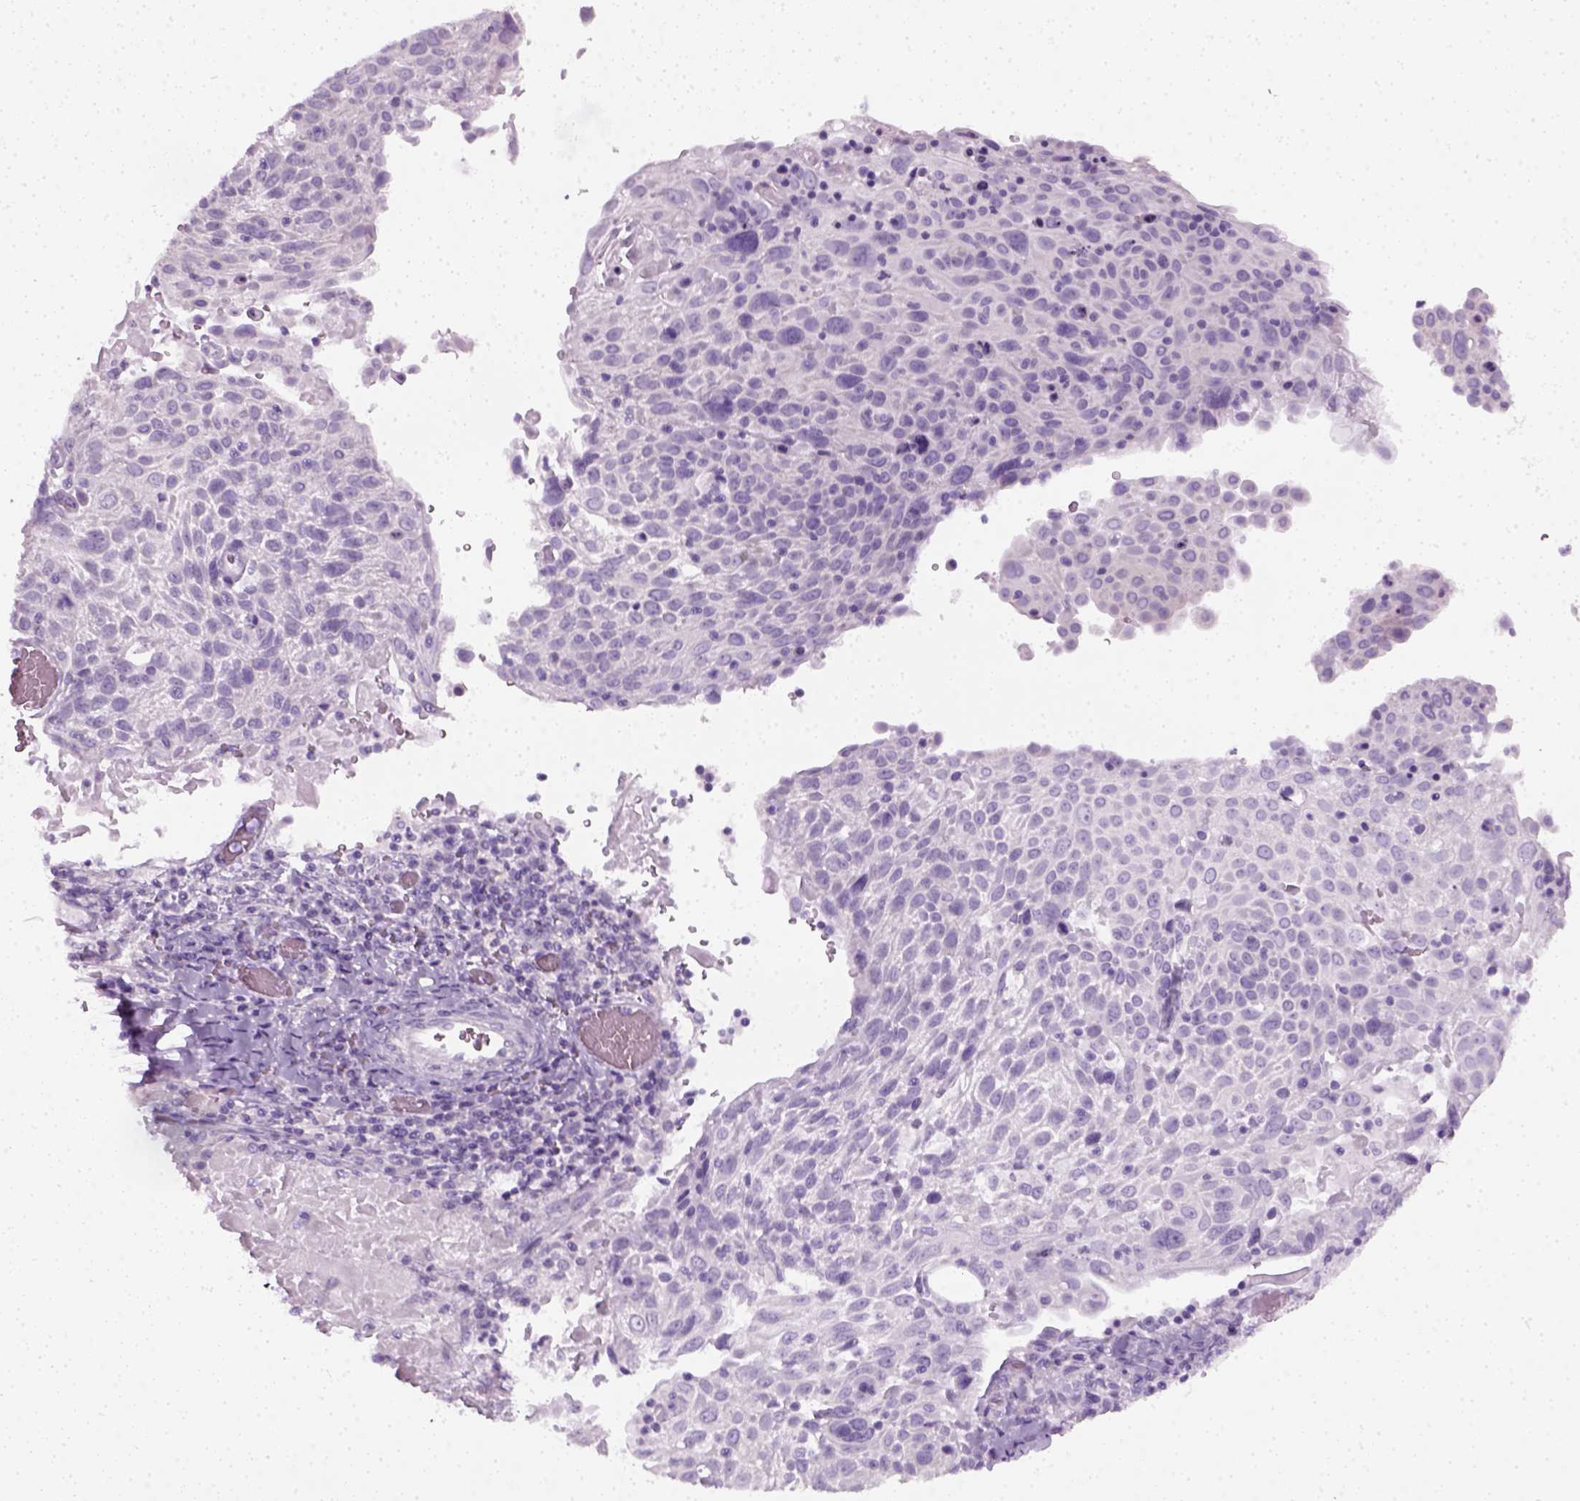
{"staining": {"intensity": "negative", "quantity": "none", "location": "none"}, "tissue": "cervical cancer", "cell_type": "Tumor cells", "image_type": "cancer", "snomed": [{"axis": "morphology", "description": "Squamous cell carcinoma, NOS"}, {"axis": "topography", "description": "Cervix"}], "caption": "A high-resolution micrograph shows IHC staining of squamous cell carcinoma (cervical), which demonstrates no significant expression in tumor cells.", "gene": "SLC12A5", "patient": {"sex": "female", "age": 61}}